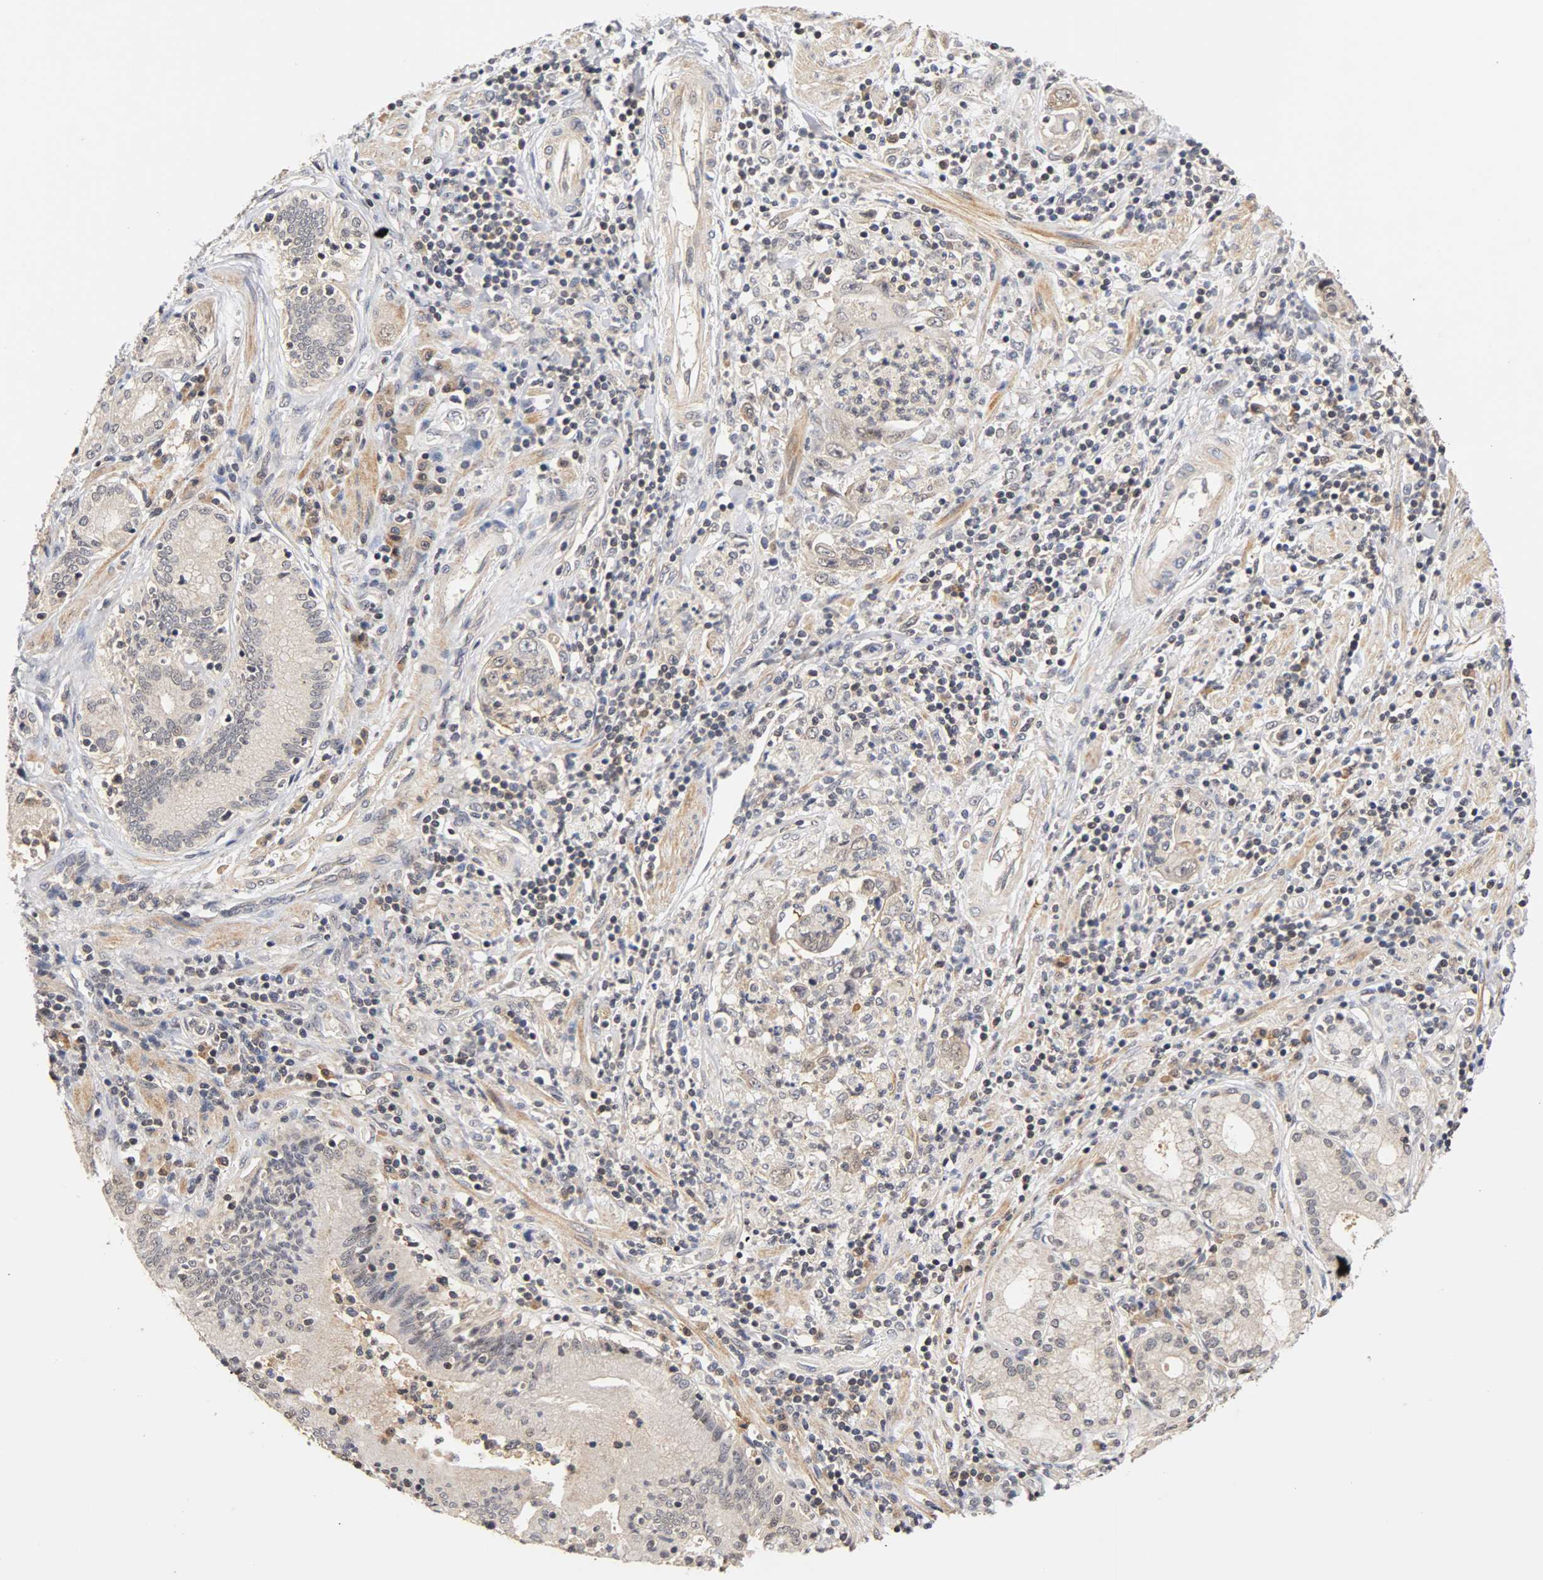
{"staining": {"intensity": "negative", "quantity": "none", "location": "none"}, "tissue": "pancreatic cancer", "cell_type": "Tumor cells", "image_type": "cancer", "snomed": [{"axis": "morphology", "description": "Adenocarcinoma, NOS"}, {"axis": "topography", "description": "Pancreas"}], "caption": "The immunohistochemistry image has no significant expression in tumor cells of pancreatic cancer tissue.", "gene": "UBE2M", "patient": {"sex": "female", "age": 48}}